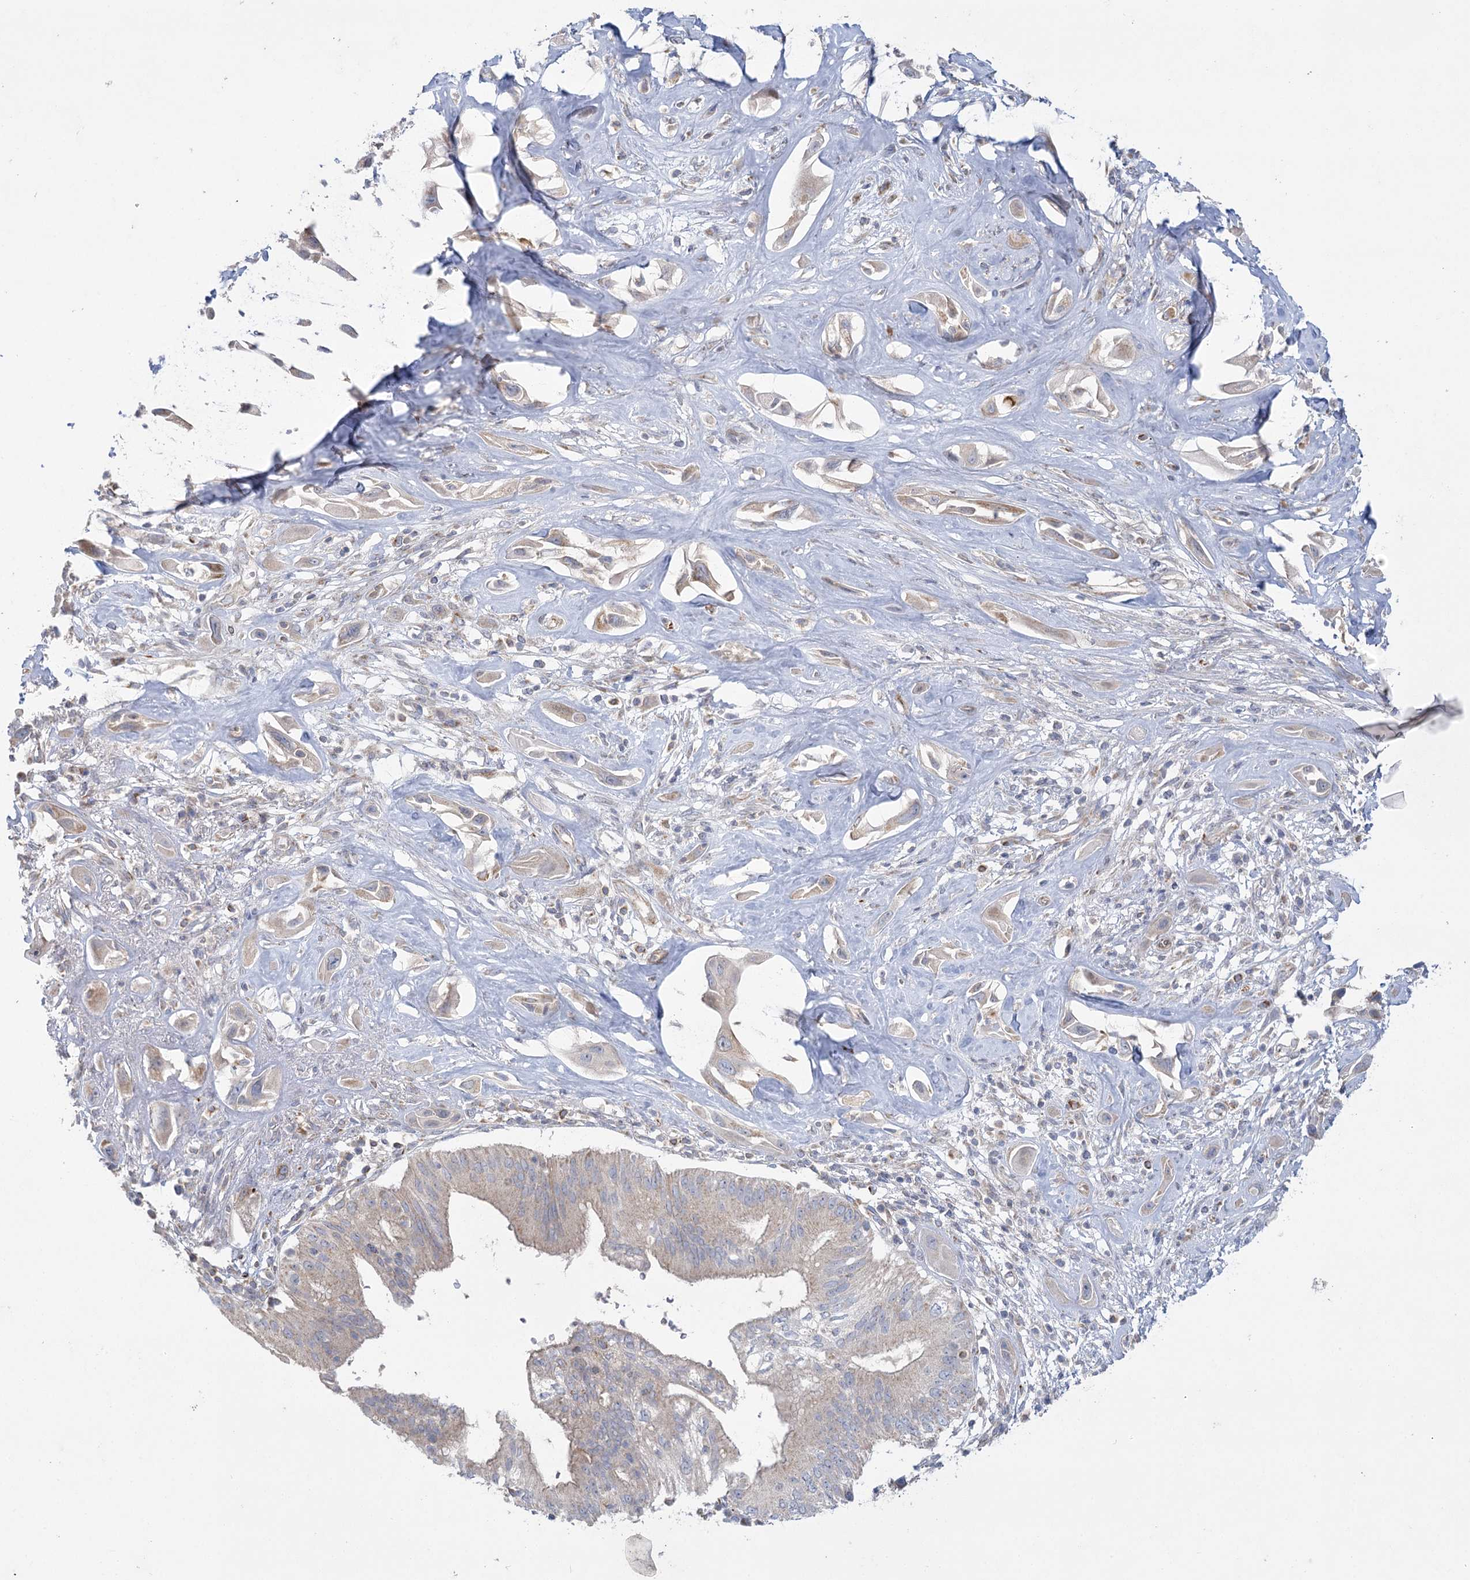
{"staining": {"intensity": "weak", "quantity": "25%-75%", "location": "cytoplasmic/membranous"}, "tissue": "pancreatic cancer", "cell_type": "Tumor cells", "image_type": "cancer", "snomed": [{"axis": "morphology", "description": "Adenocarcinoma, NOS"}, {"axis": "topography", "description": "Pancreas"}], "caption": "The immunohistochemical stain shows weak cytoplasmic/membranous staining in tumor cells of pancreatic adenocarcinoma tissue.", "gene": "DHTKD1", "patient": {"sex": "male", "age": 68}}